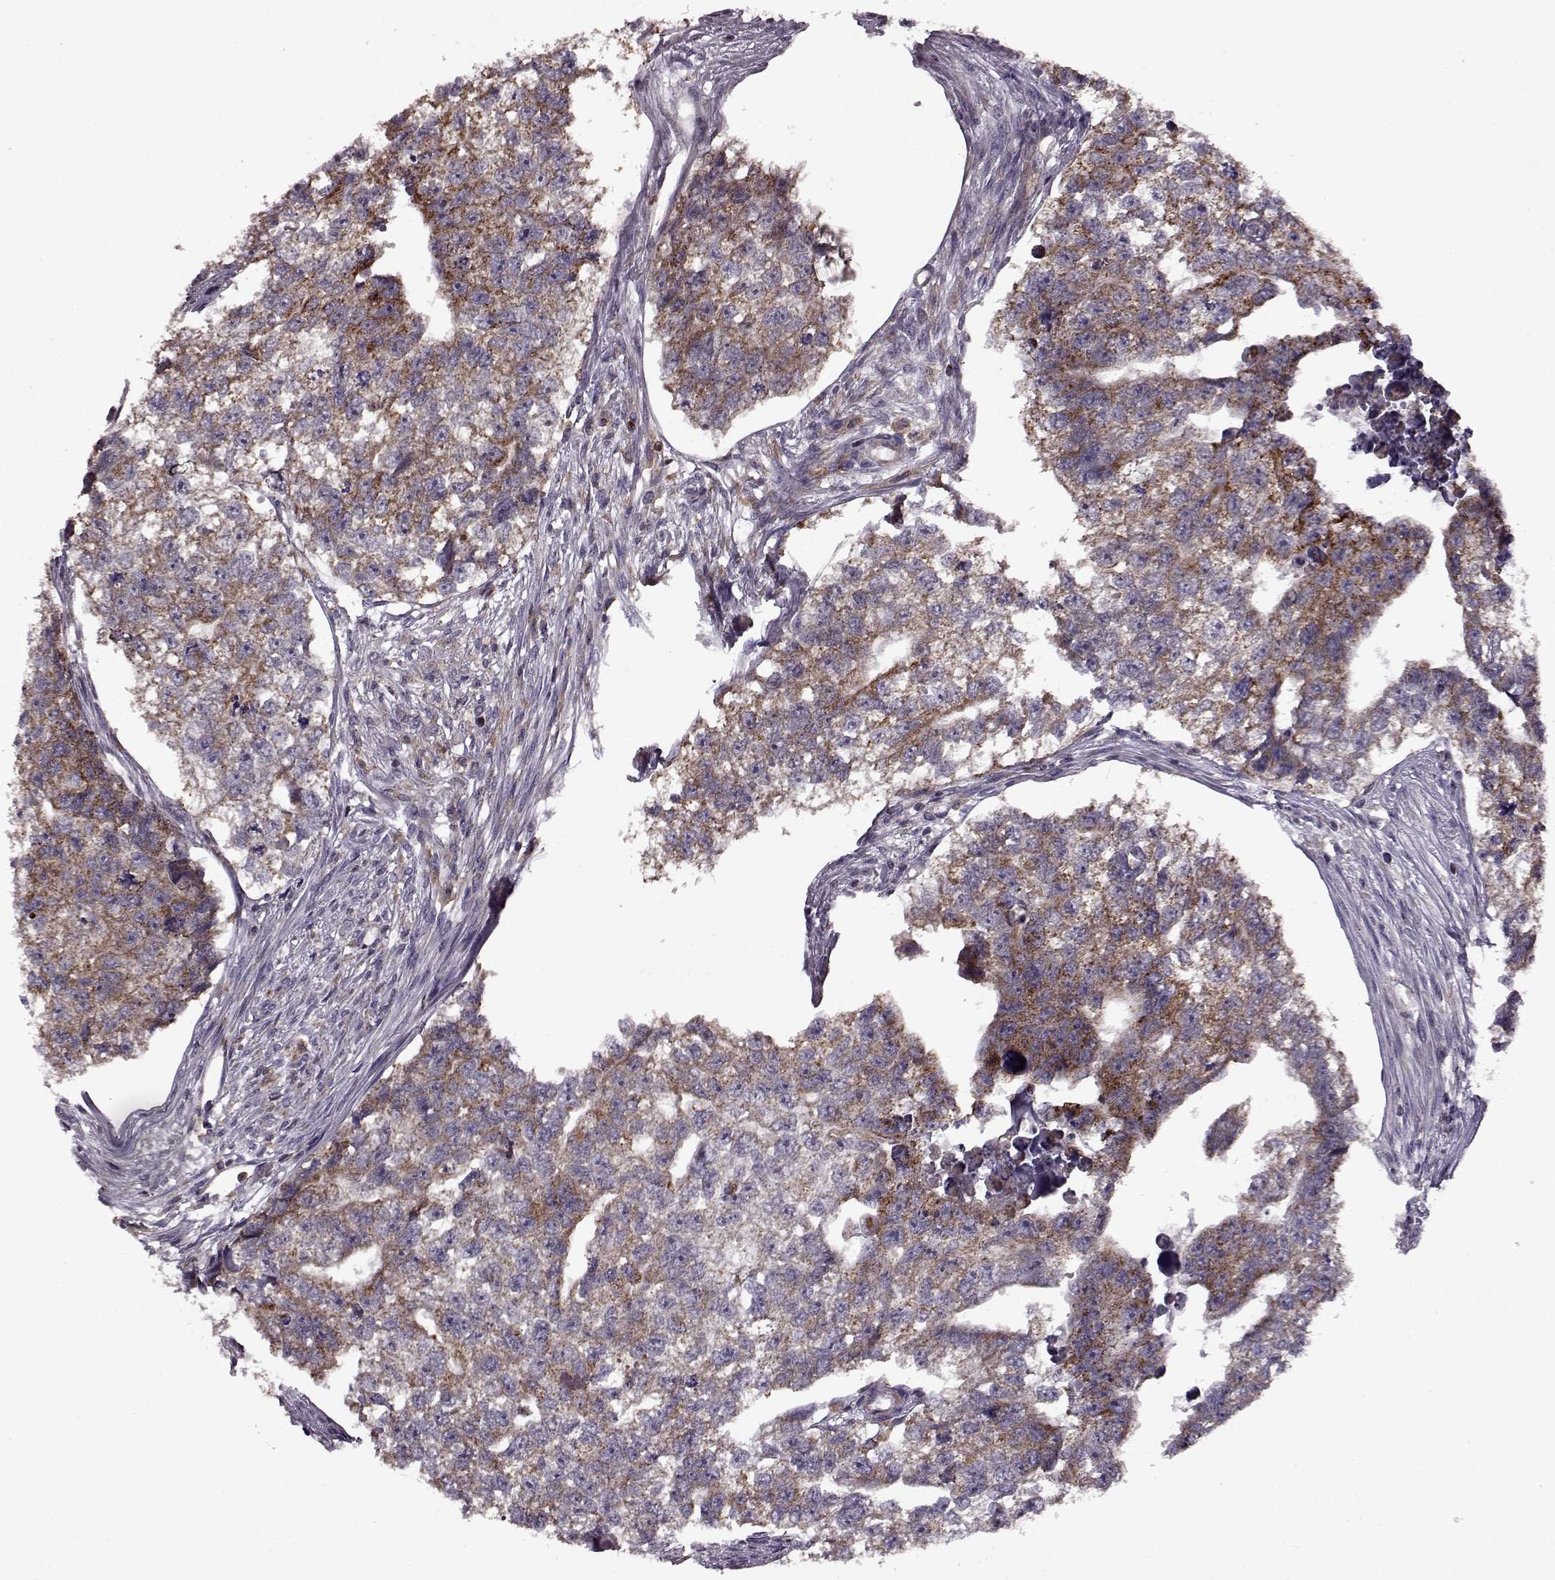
{"staining": {"intensity": "strong", "quantity": ">75%", "location": "cytoplasmic/membranous"}, "tissue": "testis cancer", "cell_type": "Tumor cells", "image_type": "cancer", "snomed": [{"axis": "morphology", "description": "Carcinoma, Embryonal, NOS"}, {"axis": "morphology", "description": "Teratoma, malignant, NOS"}, {"axis": "topography", "description": "Testis"}], "caption": "The immunohistochemical stain labels strong cytoplasmic/membranous staining in tumor cells of testis cancer tissue. The staining is performed using DAB brown chromogen to label protein expression. The nuclei are counter-stained blue using hematoxylin.", "gene": "MTSS1", "patient": {"sex": "male", "age": 44}}